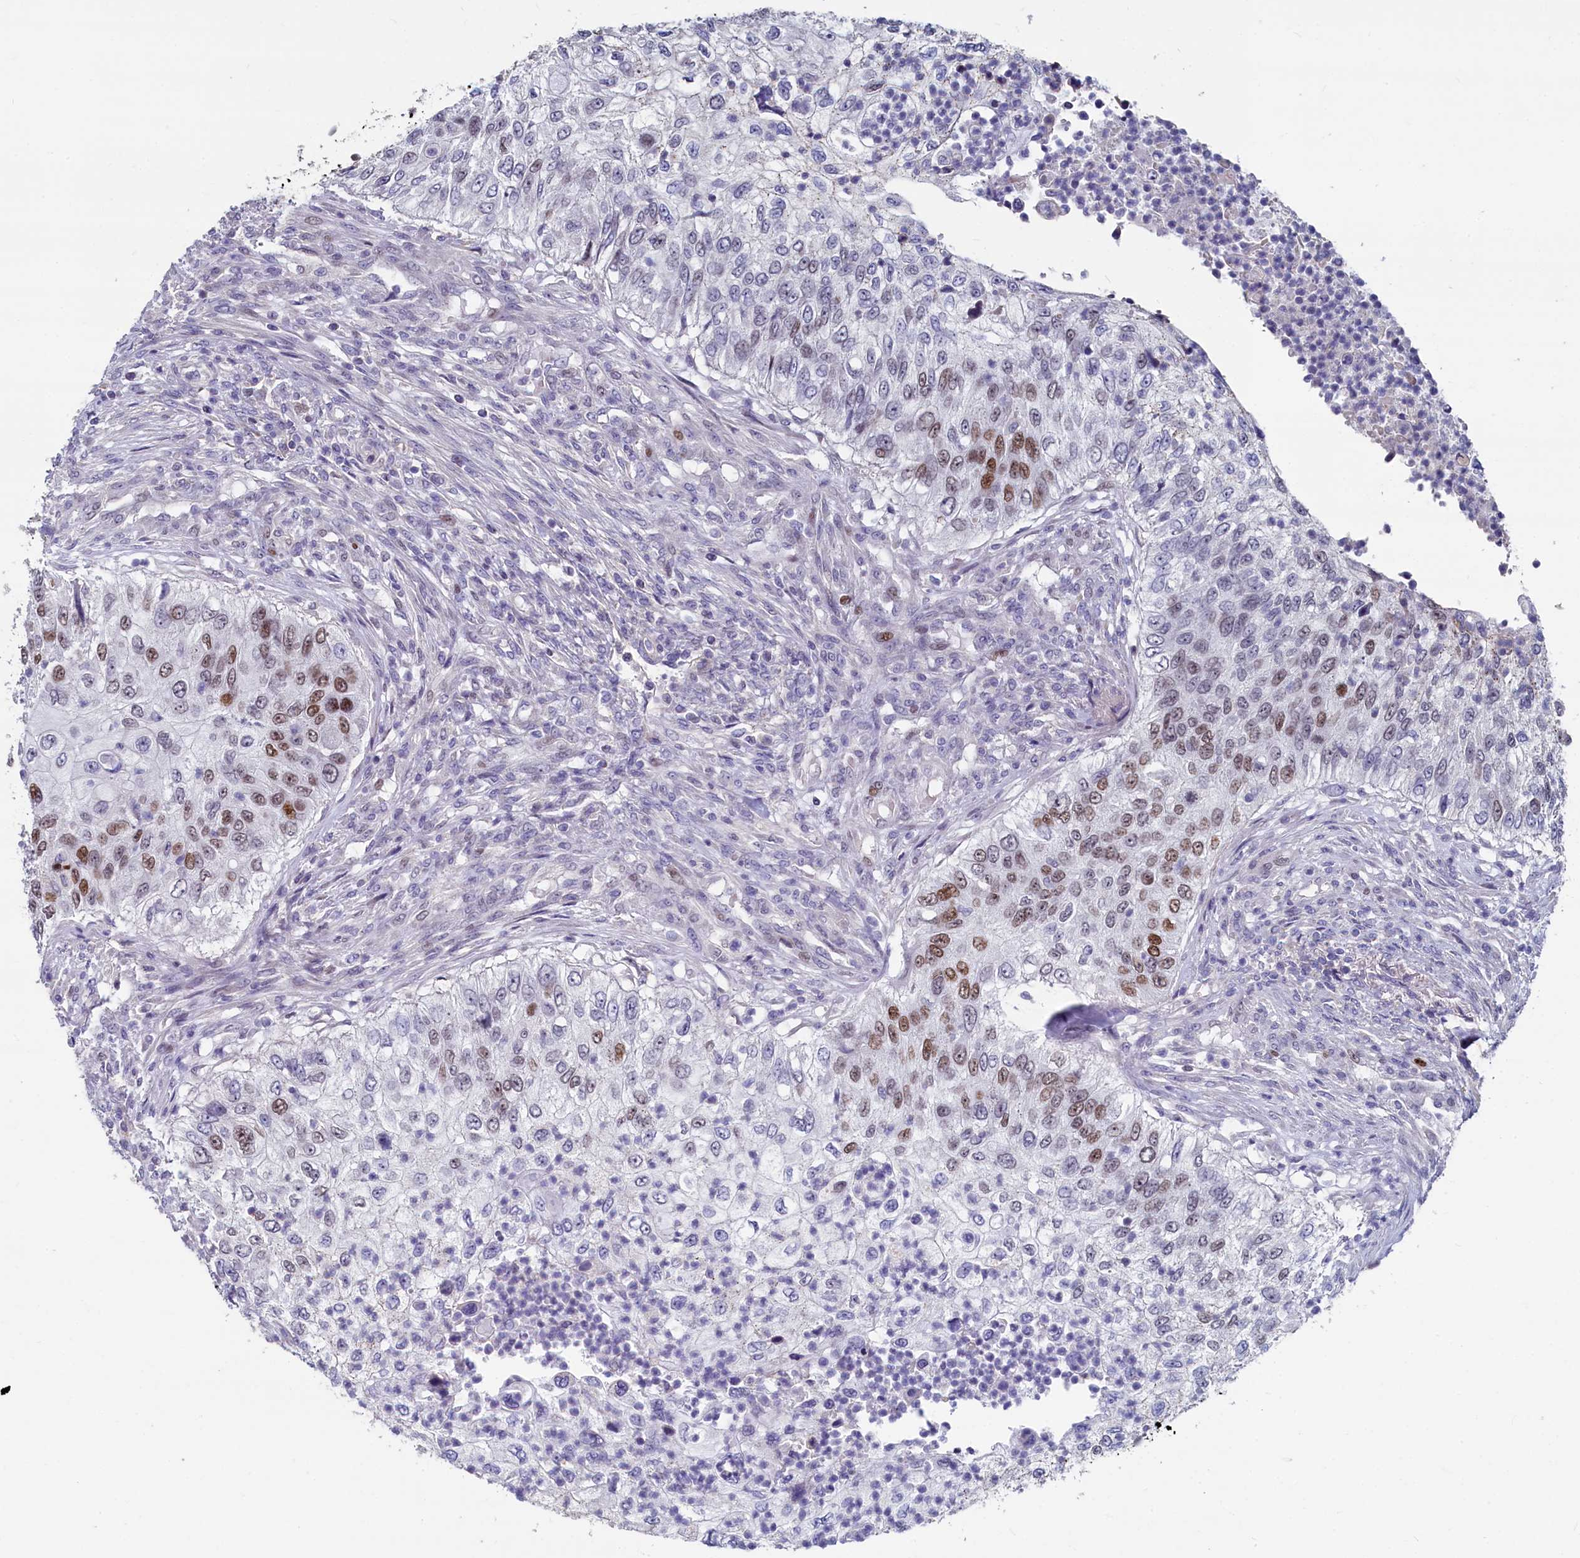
{"staining": {"intensity": "moderate", "quantity": "25%-75%", "location": "nuclear"}, "tissue": "urothelial cancer", "cell_type": "Tumor cells", "image_type": "cancer", "snomed": [{"axis": "morphology", "description": "Urothelial carcinoma, High grade"}, {"axis": "topography", "description": "Urinary bladder"}], "caption": "This is a histology image of immunohistochemistry staining of urothelial carcinoma (high-grade), which shows moderate staining in the nuclear of tumor cells.", "gene": "ASXL3", "patient": {"sex": "female", "age": 60}}